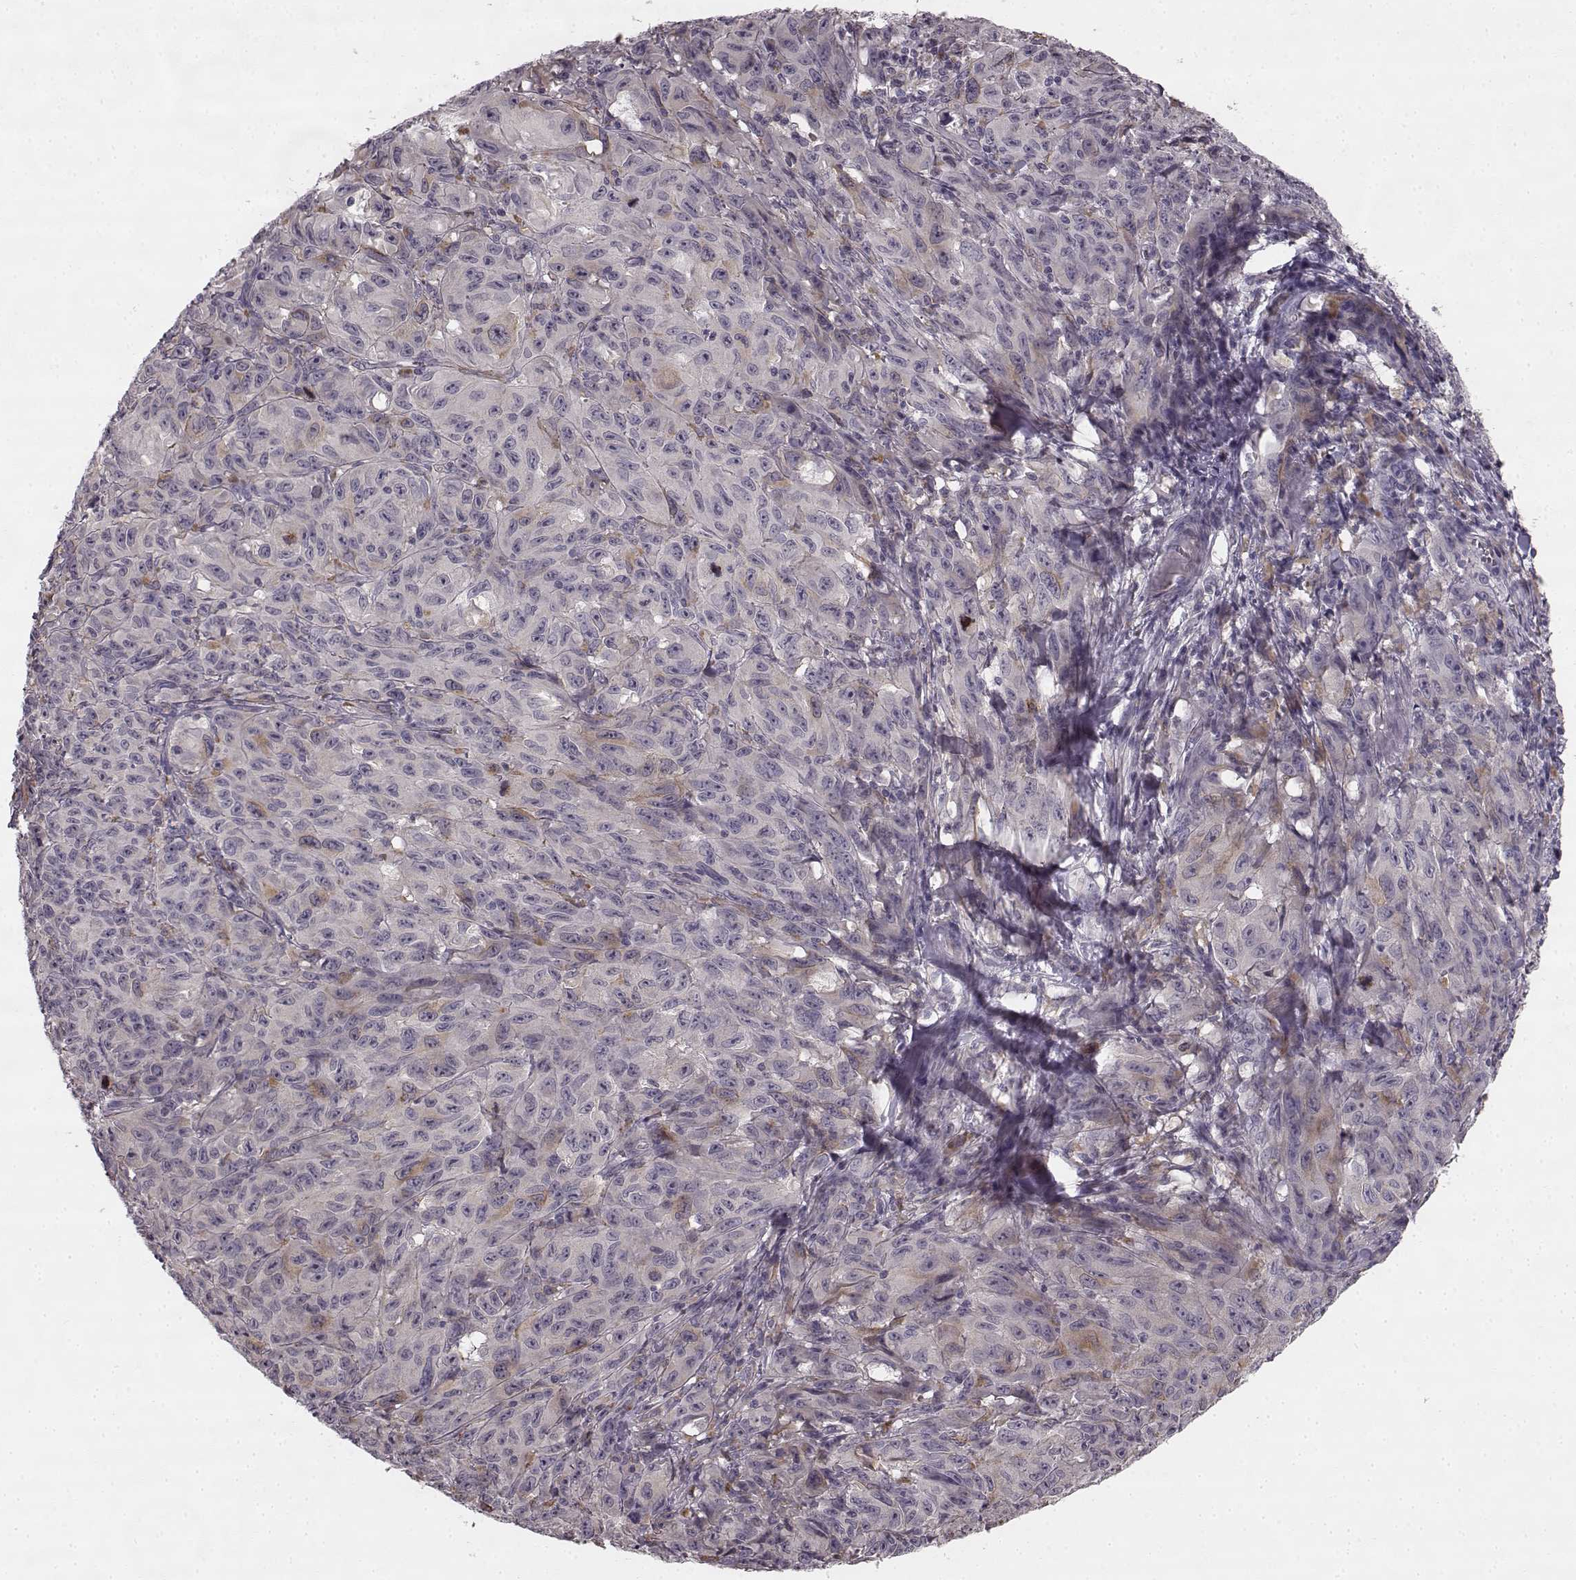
{"staining": {"intensity": "weak", "quantity": "<25%", "location": "cytoplasmic/membranous"}, "tissue": "melanoma", "cell_type": "Tumor cells", "image_type": "cancer", "snomed": [{"axis": "morphology", "description": "Malignant melanoma, NOS"}, {"axis": "topography", "description": "Vulva, labia, clitoris and Bartholin´s gland, NO"}], "caption": "Tumor cells are negative for protein expression in human malignant melanoma. Nuclei are stained in blue.", "gene": "HMMR", "patient": {"sex": "female", "age": 75}}